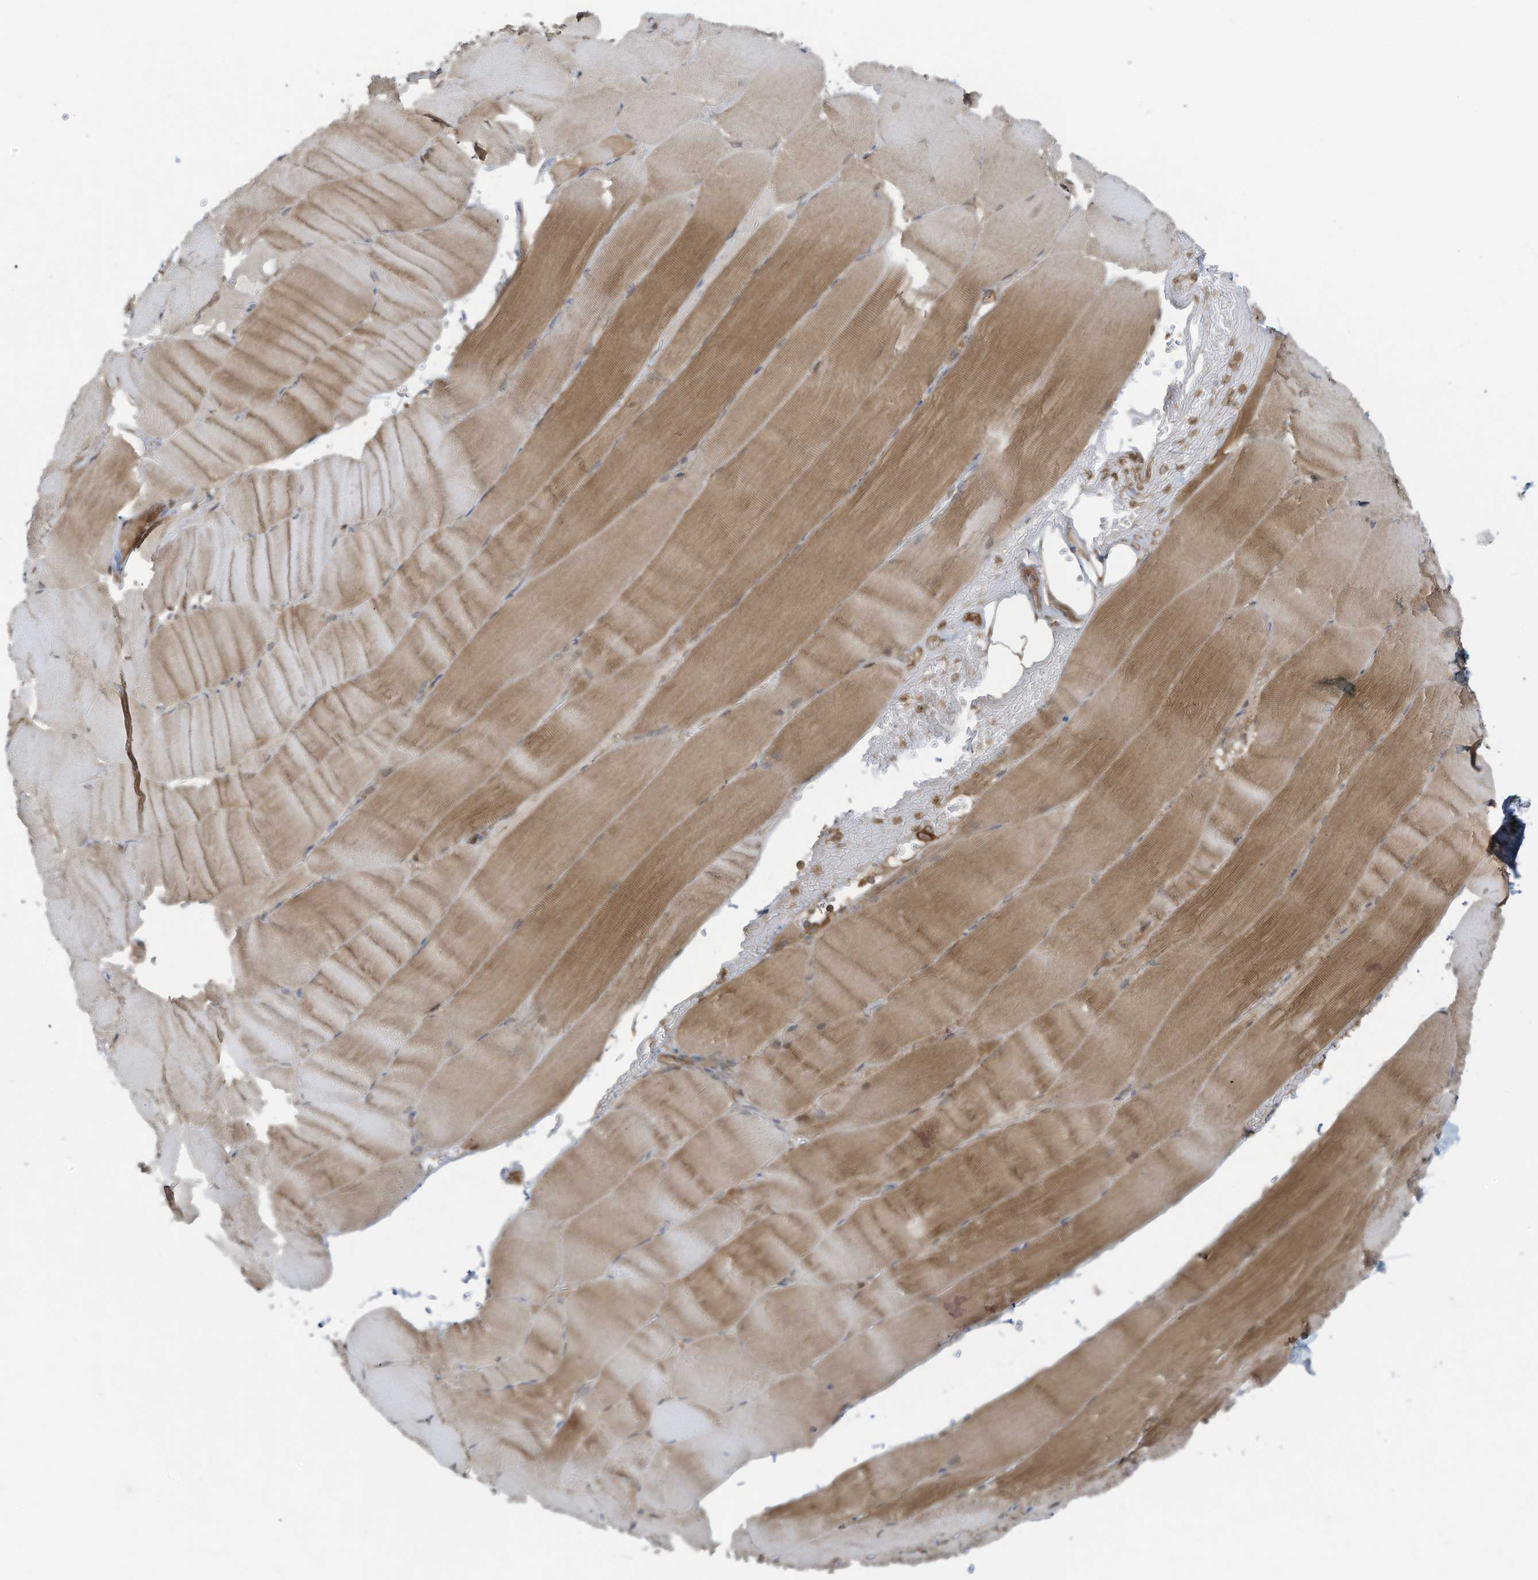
{"staining": {"intensity": "moderate", "quantity": "25%-75%", "location": "cytoplasmic/membranous"}, "tissue": "skeletal muscle", "cell_type": "Myocytes", "image_type": "normal", "snomed": [{"axis": "morphology", "description": "Normal tissue, NOS"}, {"axis": "topography", "description": "Skeletal muscle"}, {"axis": "topography", "description": "Parathyroid gland"}], "caption": "Immunohistochemical staining of benign skeletal muscle reveals medium levels of moderate cytoplasmic/membranous positivity in about 25%-75% of myocytes. (Stains: DAB (3,3'-diaminobenzidine) in brown, nuclei in blue, Microscopy: brightfield microscopy at high magnification).", "gene": "OLA1", "patient": {"sex": "female", "age": 37}}